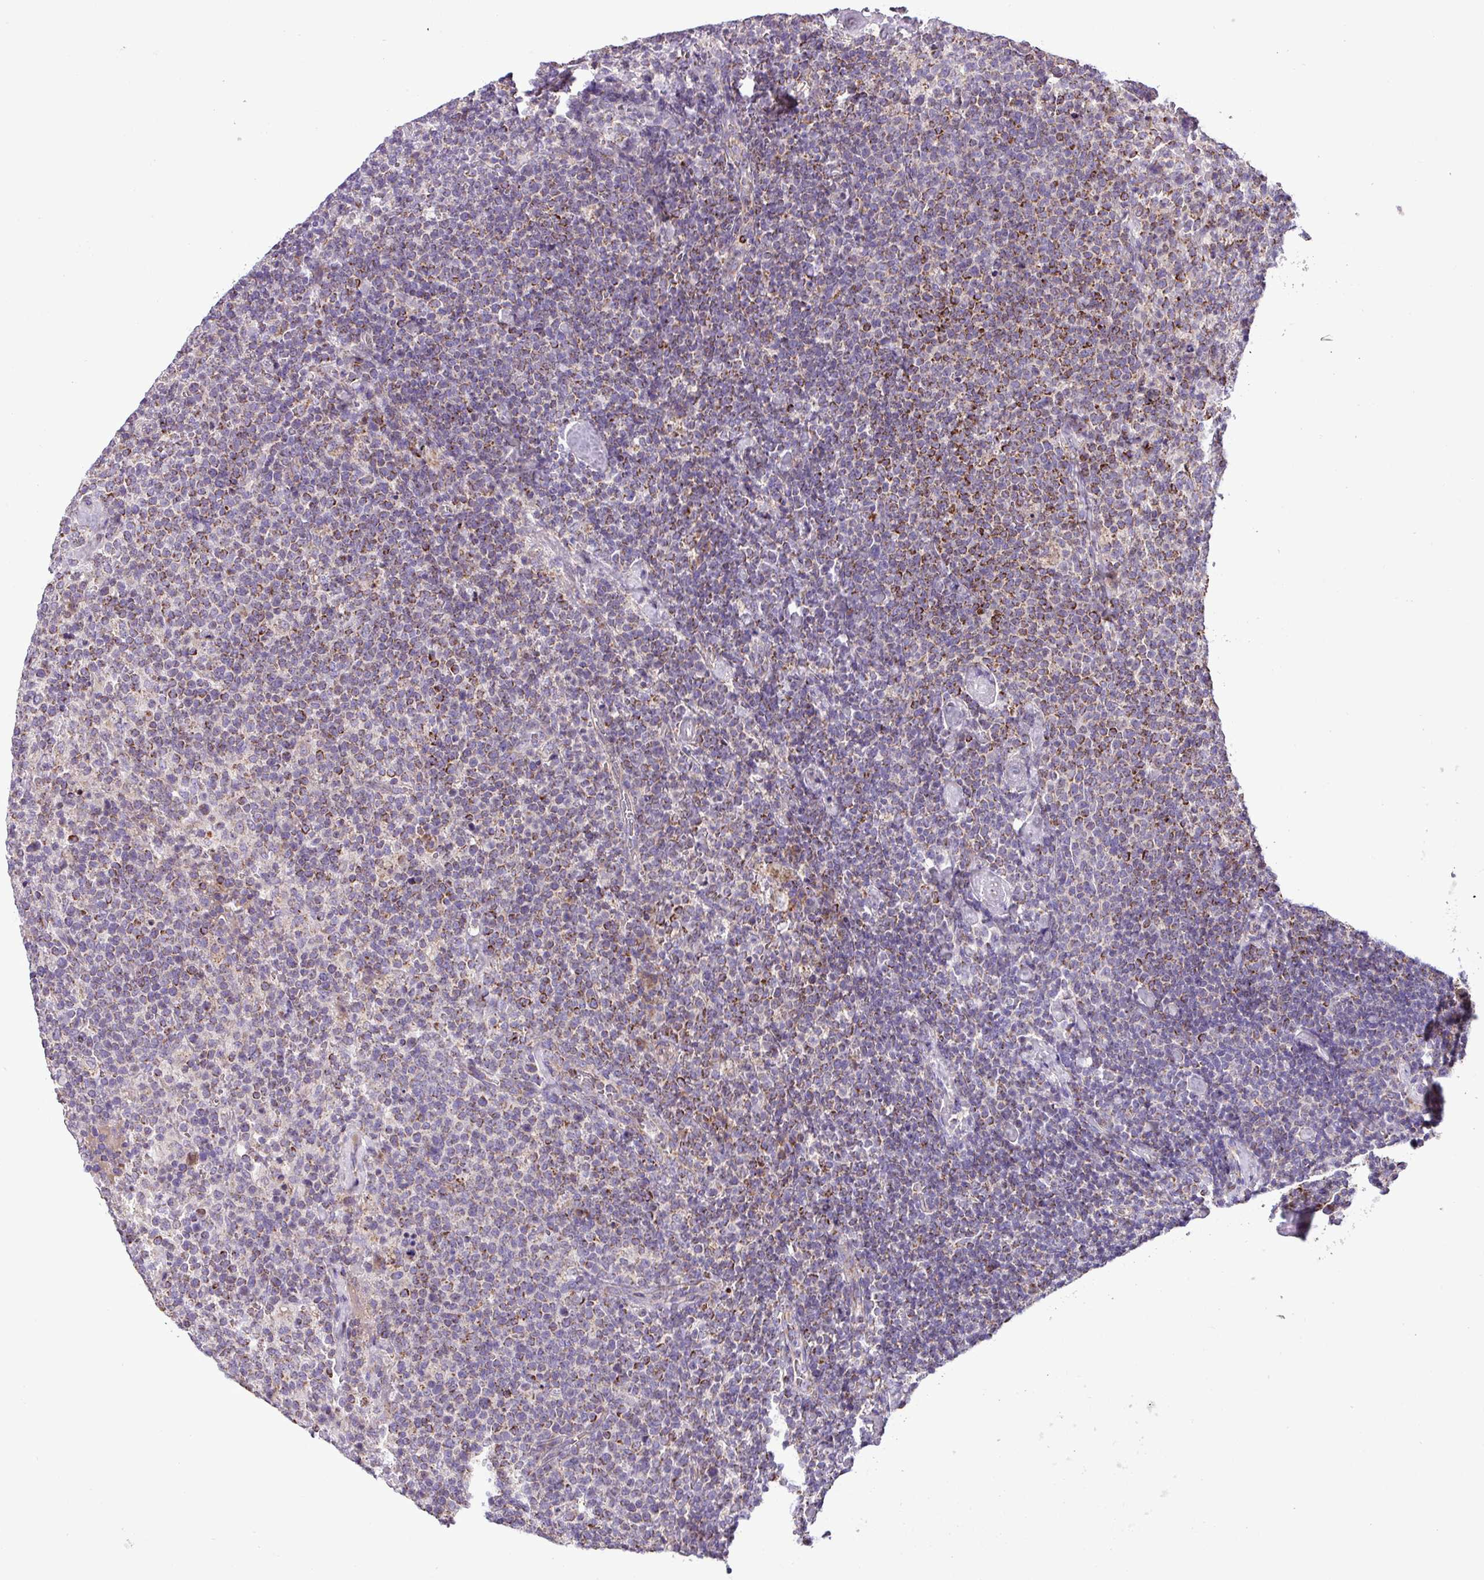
{"staining": {"intensity": "moderate", "quantity": "<25%", "location": "cytoplasmic/membranous"}, "tissue": "lymphoma", "cell_type": "Tumor cells", "image_type": "cancer", "snomed": [{"axis": "morphology", "description": "Malignant lymphoma, non-Hodgkin's type, High grade"}, {"axis": "topography", "description": "Lymph node"}], "caption": "Malignant lymphoma, non-Hodgkin's type (high-grade) tissue reveals moderate cytoplasmic/membranous positivity in approximately <25% of tumor cells, visualized by immunohistochemistry.", "gene": "FAM183A", "patient": {"sex": "male", "age": 61}}